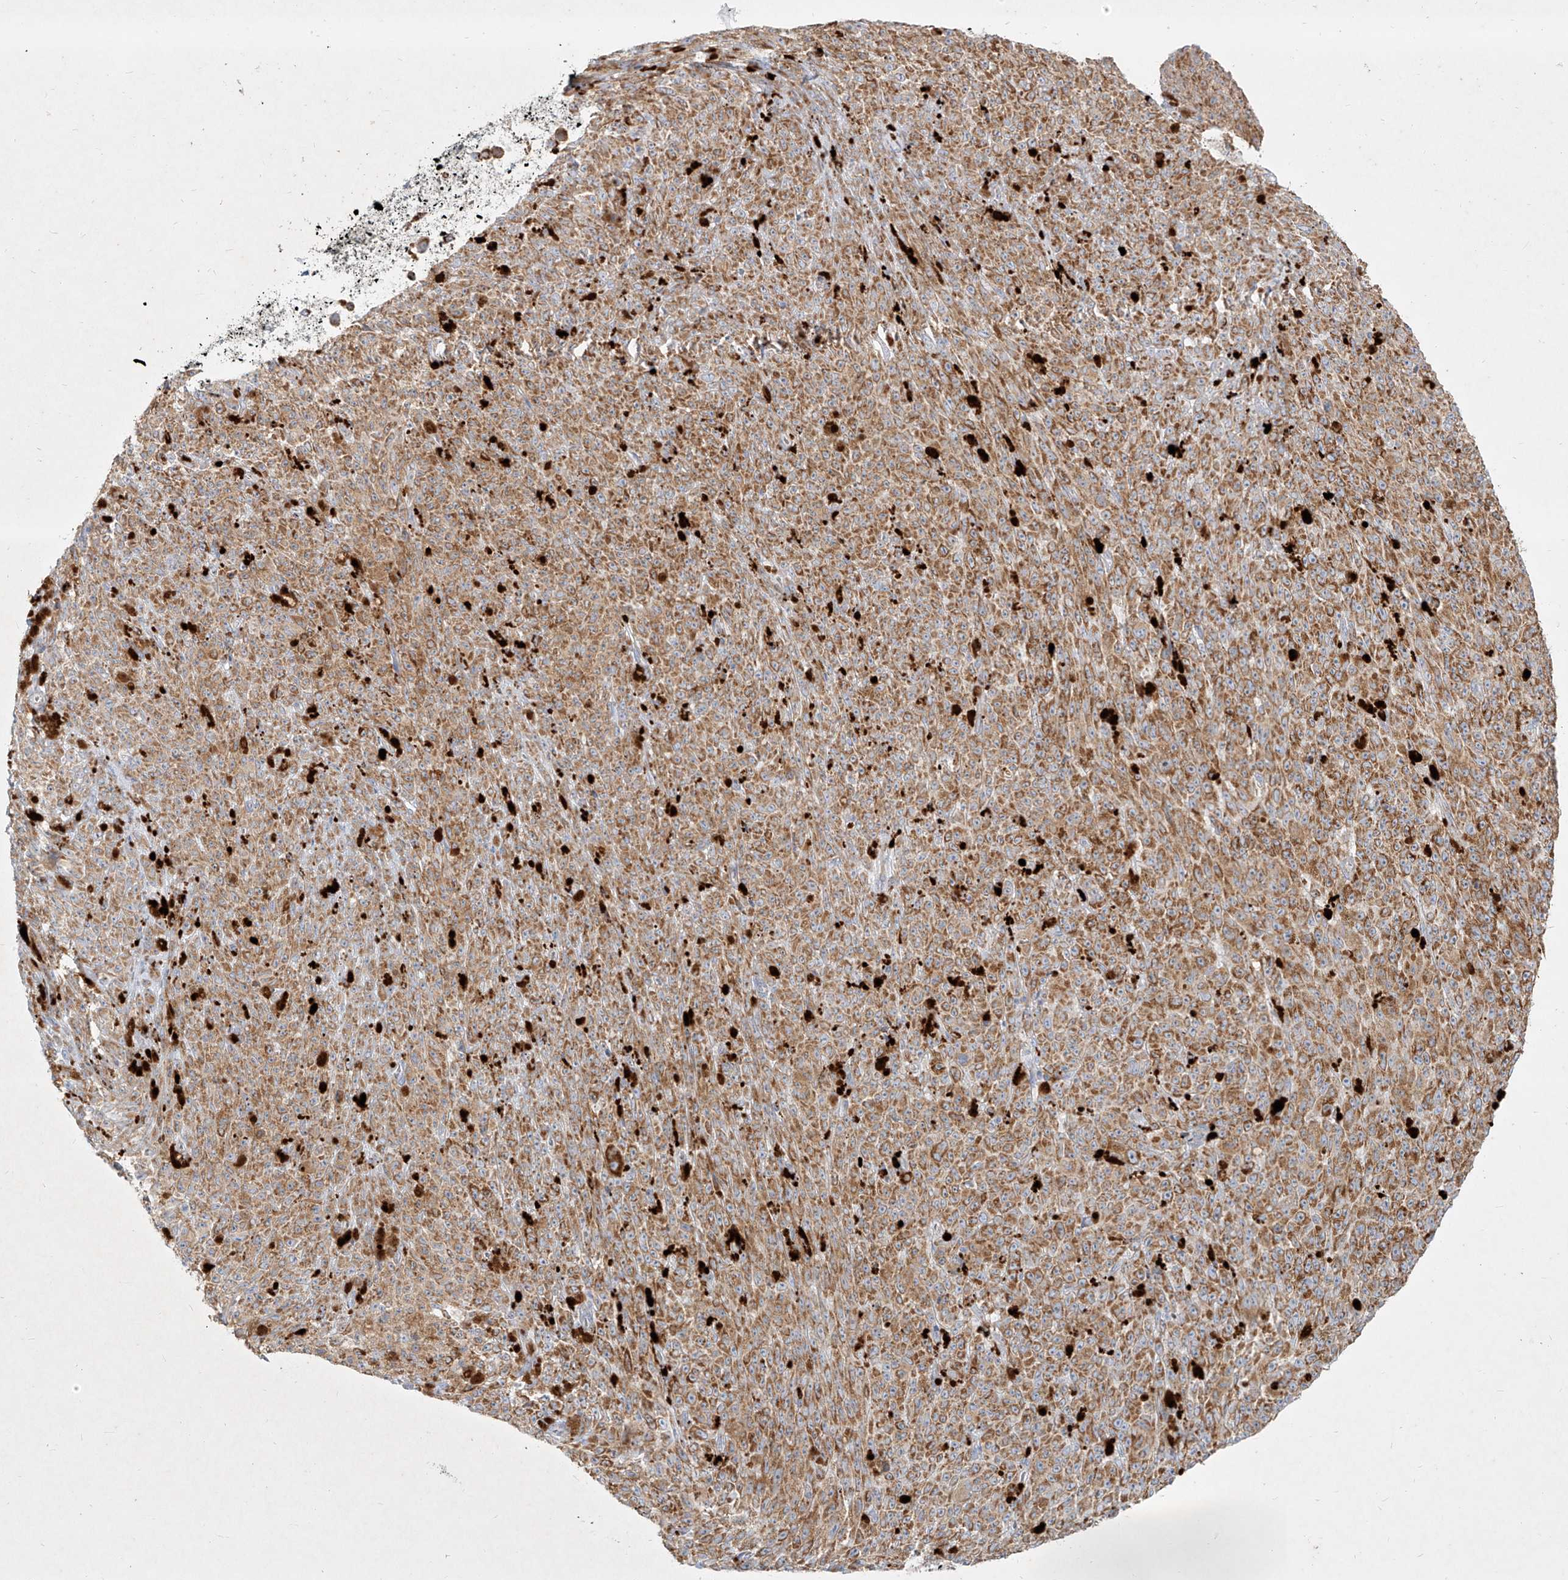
{"staining": {"intensity": "moderate", "quantity": ">75%", "location": "cytoplasmic/membranous"}, "tissue": "melanoma", "cell_type": "Tumor cells", "image_type": "cancer", "snomed": [{"axis": "morphology", "description": "Malignant melanoma, NOS"}, {"axis": "topography", "description": "Skin"}], "caption": "Immunohistochemistry (IHC) photomicrograph of human malignant melanoma stained for a protein (brown), which shows medium levels of moderate cytoplasmic/membranous positivity in about >75% of tumor cells.", "gene": "MTX2", "patient": {"sex": "female", "age": 82}}